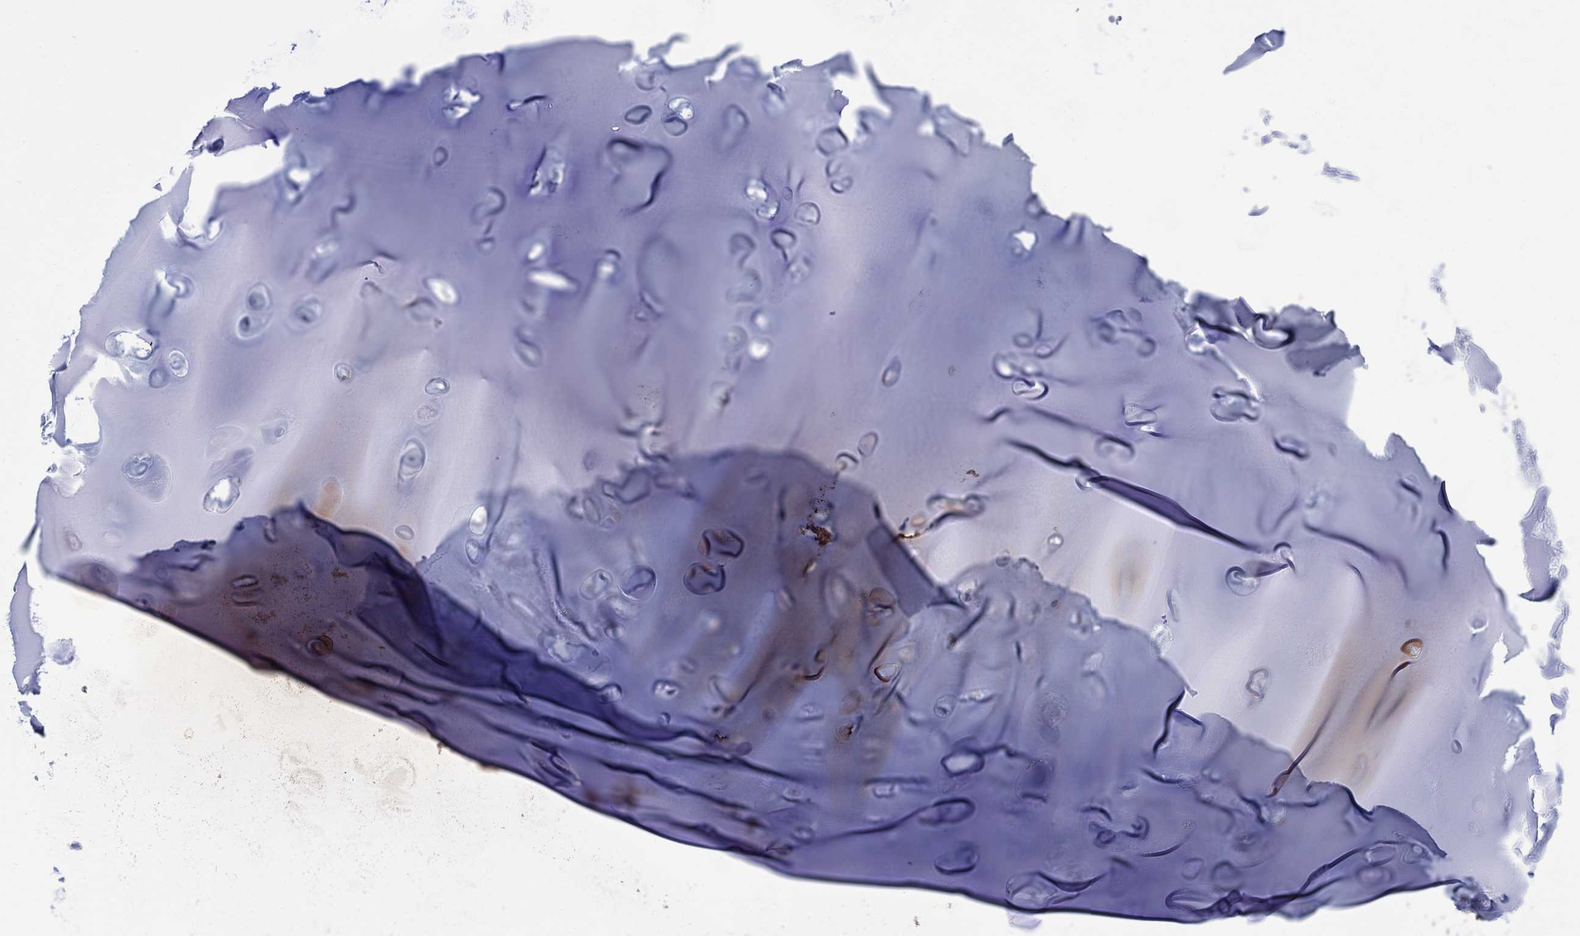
{"staining": {"intensity": "negative", "quantity": "none", "location": "none"}, "tissue": "adipose tissue", "cell_type": "Adipocytes", "image_type": "normal", "snomed": [{"axis": "morphology", "description": "Normal tissue, NOS"}, {"axis": "topography", "description": "Cartilage tissue"}], "caption": "This is an immunohistochemistry photomicrograph of normal adipose tissue. There is no positivity in adipocytes.", "gene": "CPLX1", "patient": {"sex": "male", "age": 81}}